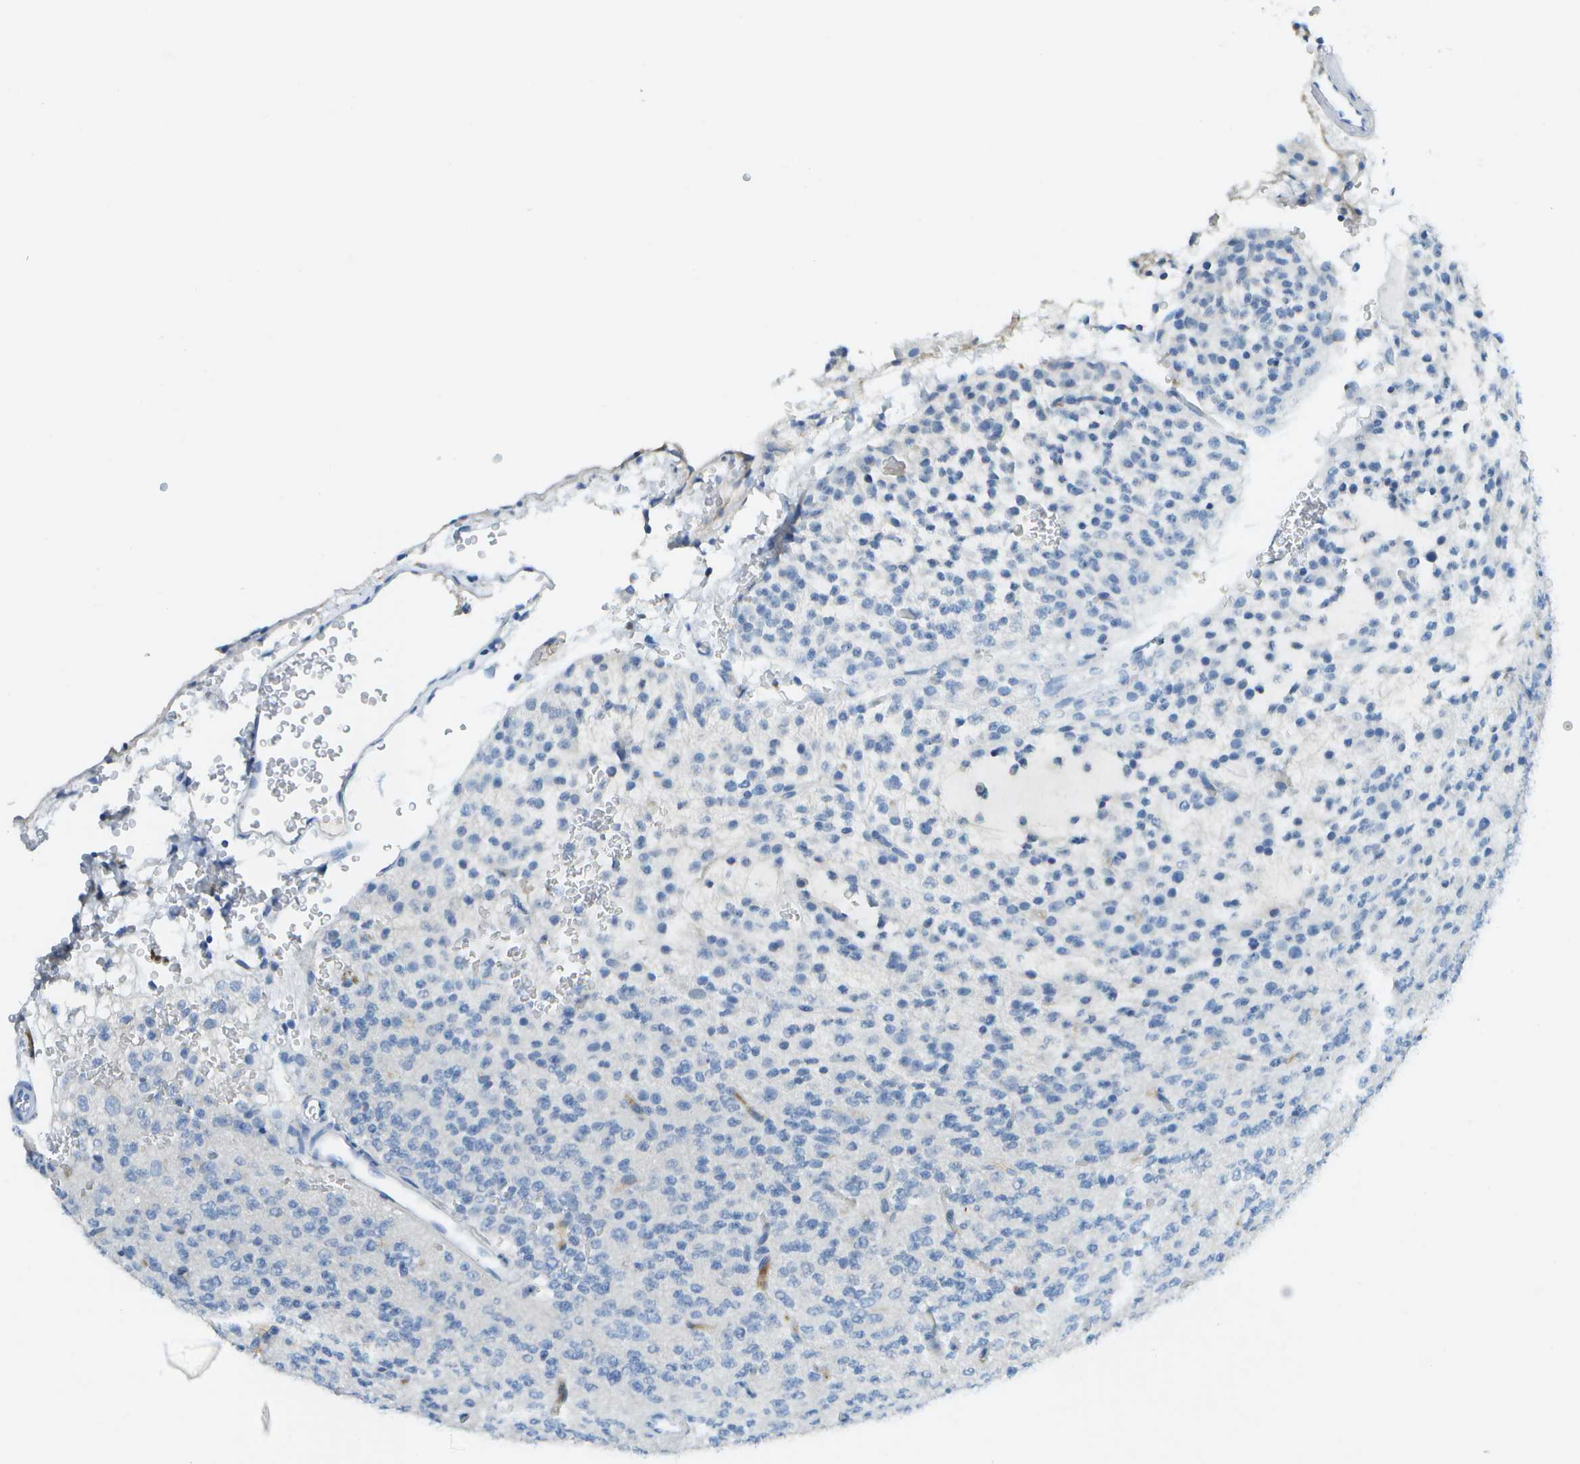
{"staining": {"intensity": "negative", "quantity": "none", "location": "none"}, "tissue": "glioma", "cell_type": "Tumor cells", "image_type": "cancer", "snomed": [{"axis": "morphology", "description": "Glioma, malignant, Low grade"}, {"axis": "topography", "description": "Brain"}], "caption": "The immunohistochemistry (IHC) photomicrograph has no significant positivity in tumor cells of glioma tissue.", "gene": "C1S", "patient": {"sex": "male", "age": 38}}